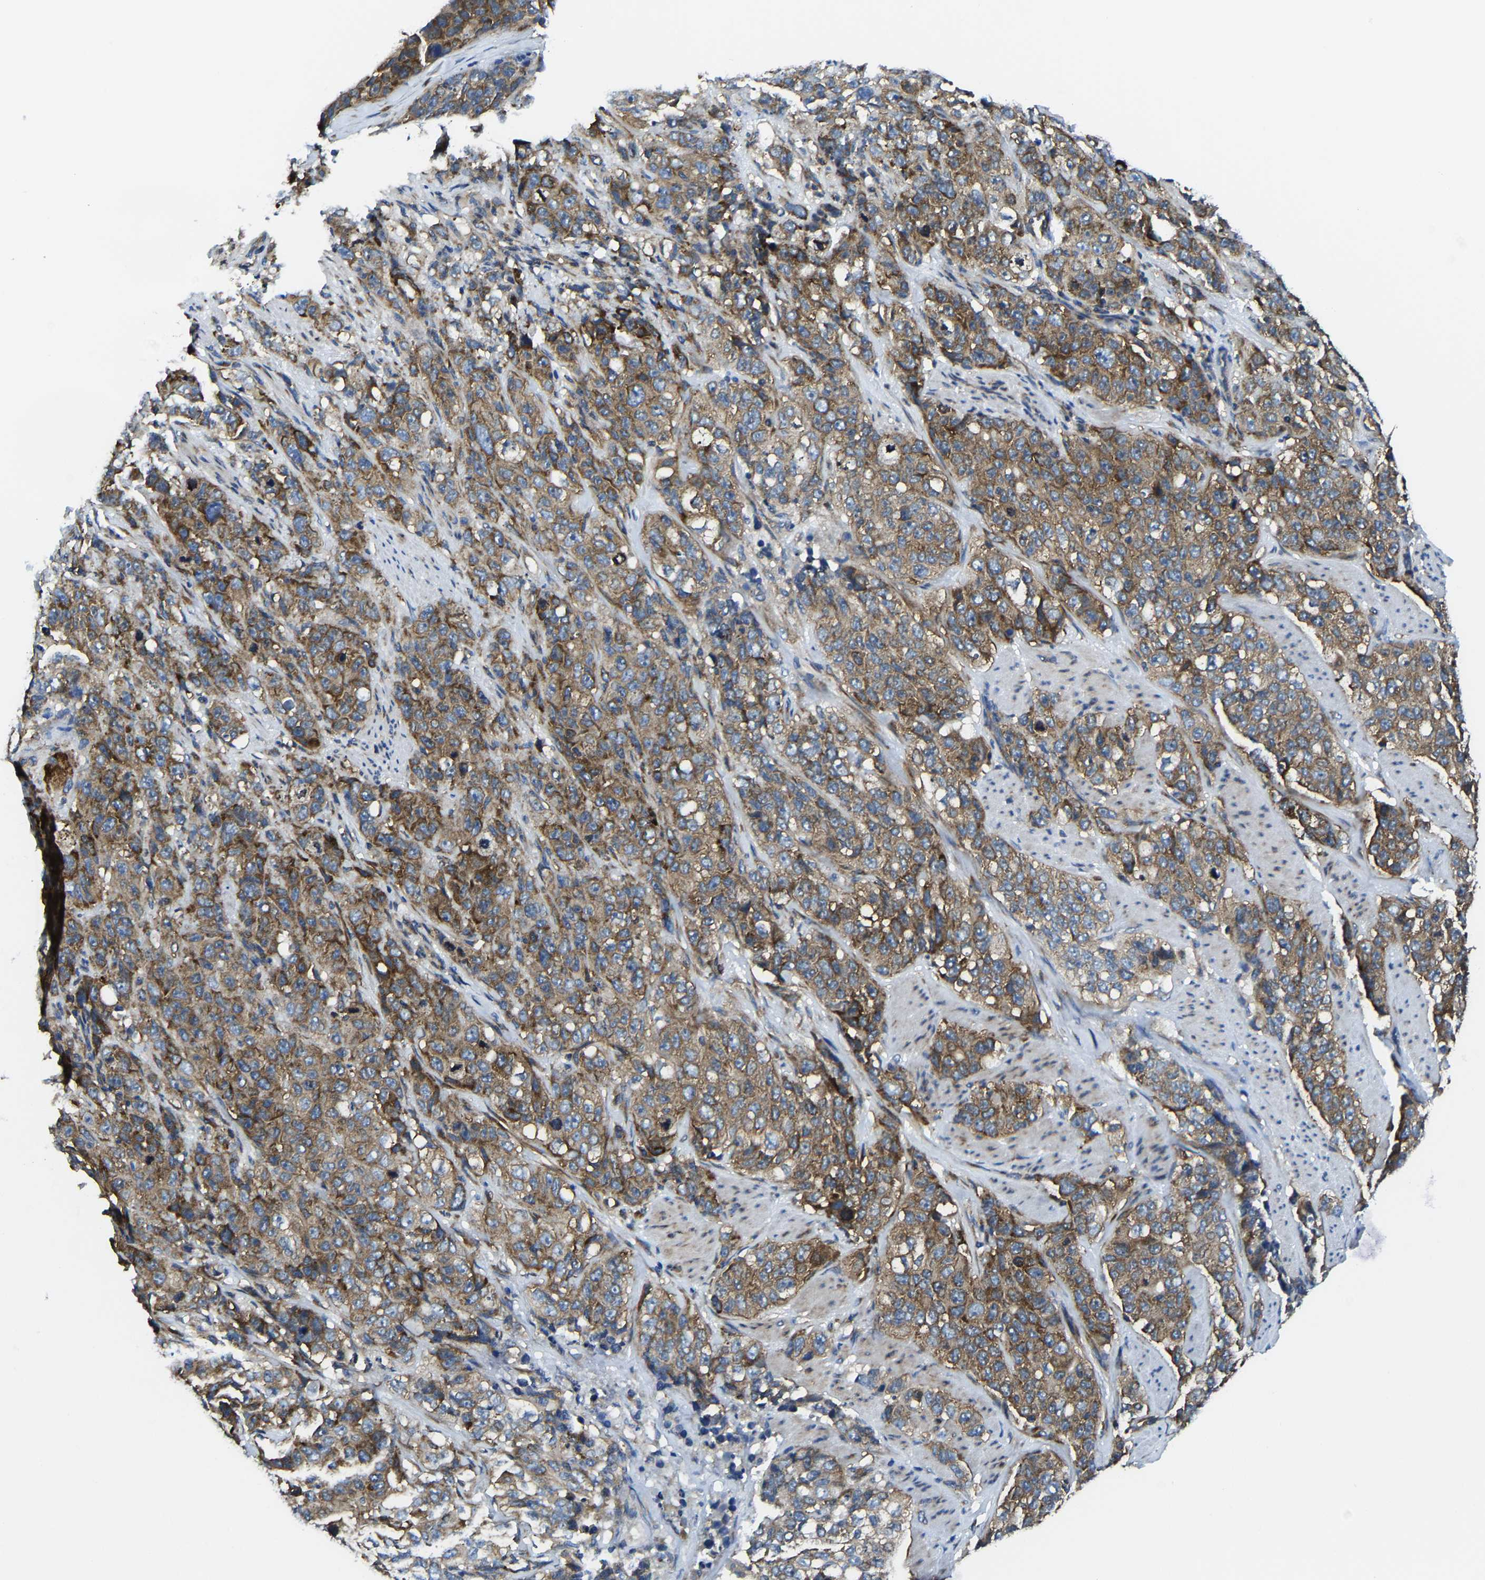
{"staining": {"intensity": "moderate", "quantity": ">75%", "location": "cytoplasmic/membranous"}, "tissue": "stomach cancer", "cell_type": "Tumor cells", "image_type": "cancer", "snomed": [{"axis": "morphology", "description": "Adenocarcinoma, NOS"}, {"axis": "topography", "description": "Stomach"}], "caption": "Protein staining exhibits moderate cytoplasmic/membranous staining in approximately >75% of tumor cells in stomach cancer.", "gene": "G3BP2", "patient": {"sex": "male", "age": 48}}